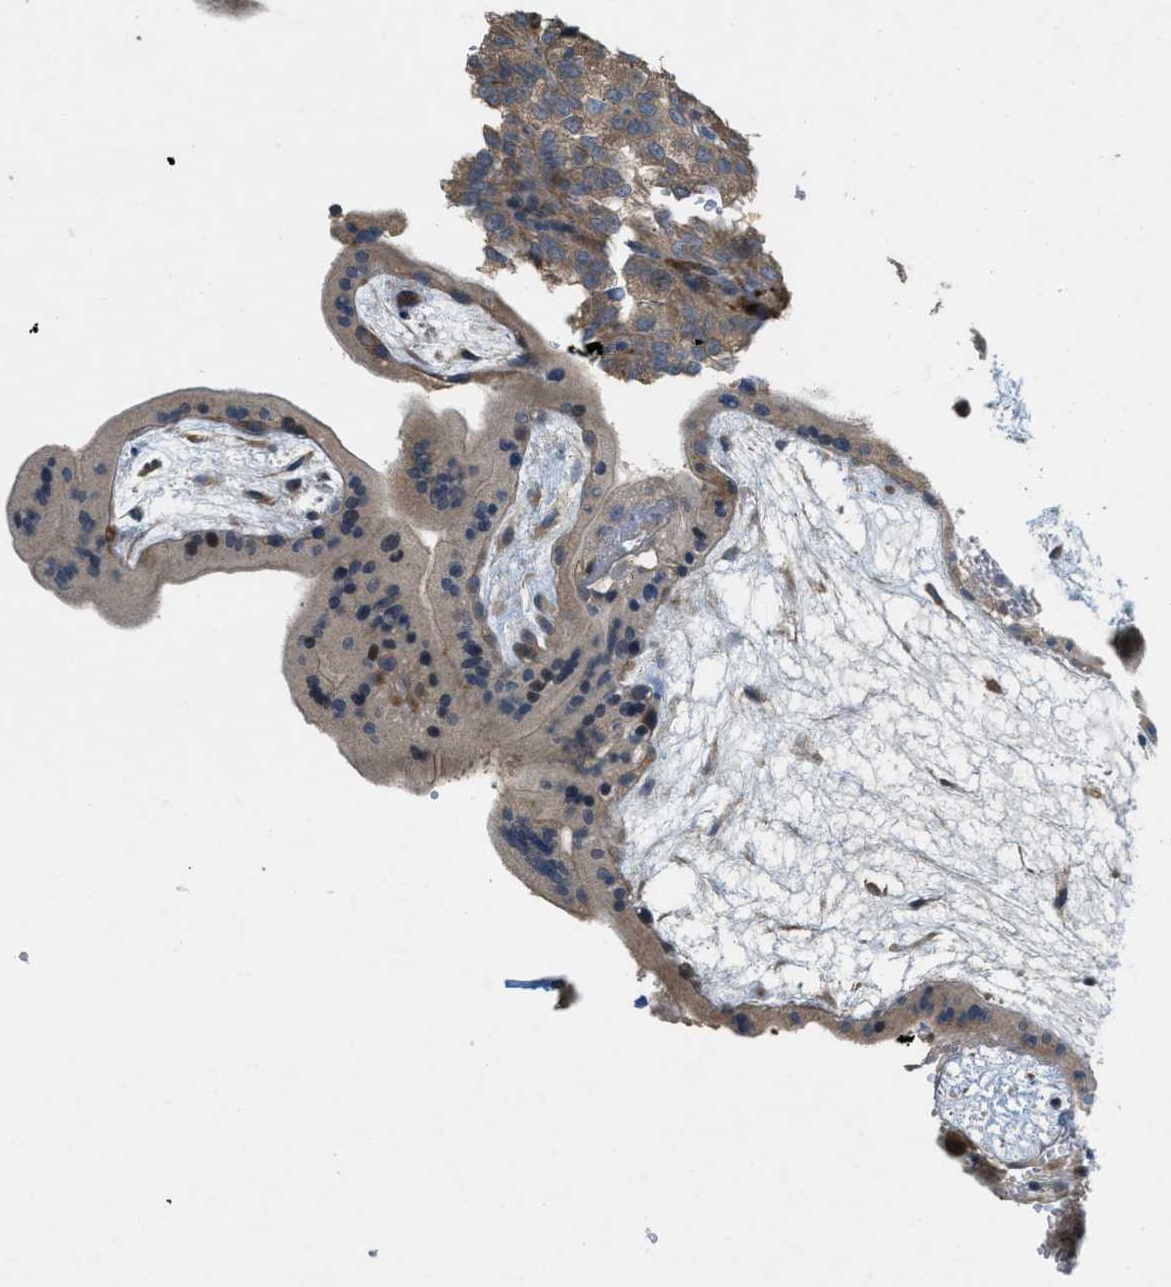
{"staining": {"intensity": "moderate", "quantity": ">75%", "location": "cytoplasmic/membranous"}, "tissue": "placenta", "cell_type": "Decidual cells", "image_type": "normal", "snomed": [{"axis": "morphology", "description": "Normal tissue, NOS"}, {"axis": "topography", "description": "Placenta"}], "caption": "About >75% of decidual cells in benign placenta exhibit moderate cytoplasmic/membranous protein positivity as visualized by brown immunohistochemical staining.", "gene": "ADCY6", "patient": {"sex": "female", "age": 35}}